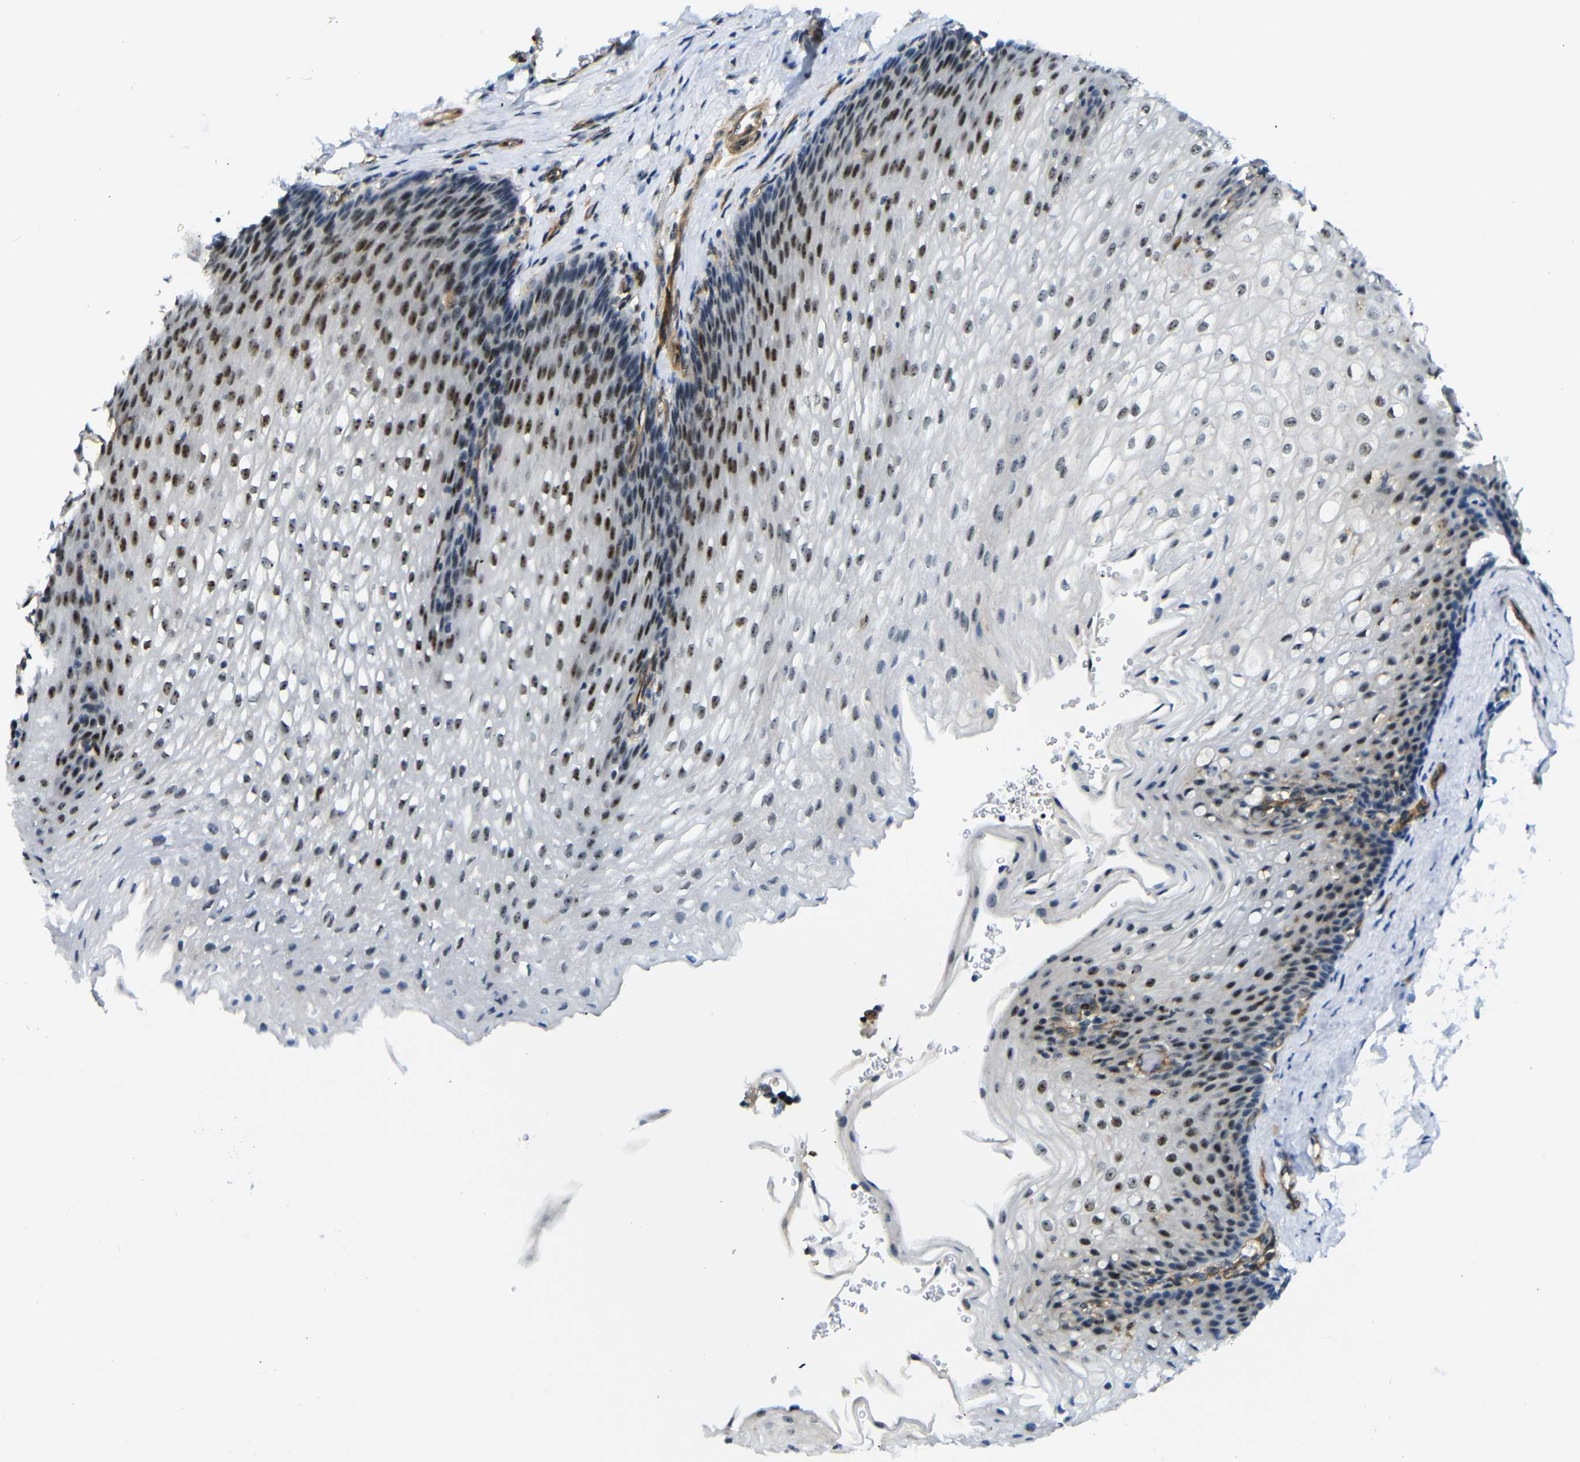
{"staining": {"intensity": "strong", "quantity": "25%-75%", "location": "nuclear"}, "tissue": "esophagus", "cell_type": "Squamous epithelial cells", "image_type": "normal", "snomed": [{"axis": "morphology", "description": "Normal tissue, NOS"}, {"axis": "topography", "description": "Esophagus"}], "caption": "This histopathology image demonstrates benign esophagus stained with IHC to label a protein in brown. The nuclear of squamous epithelial cells show strong positivity for the protein. Nuclei are counter-stained blue.", "gene": "PARN", "patient": {"sex": "male", "age": 48}}